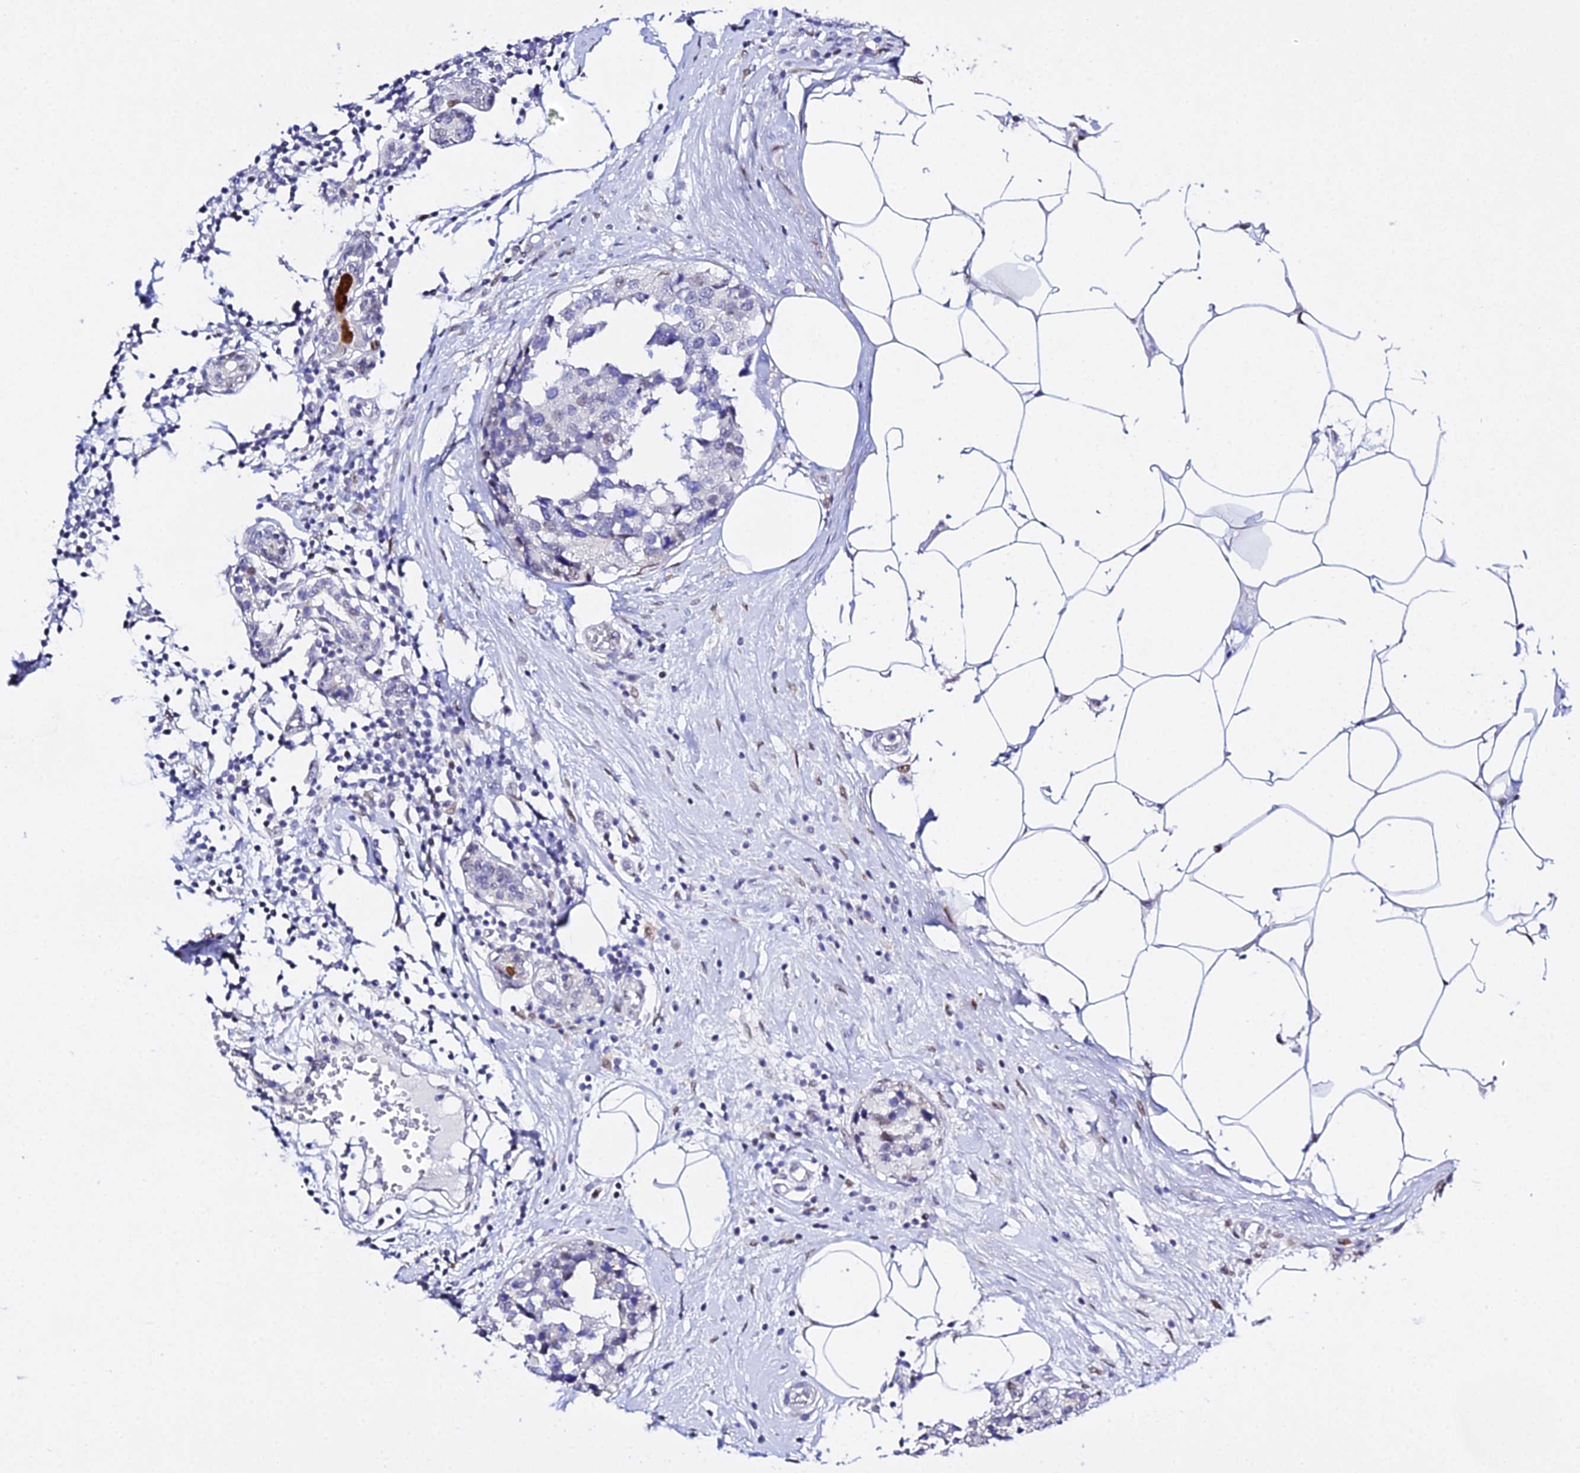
{"staining": {"intensity": "negative", "quantity": "none", "location": "none"}, "tissue": "breast cancer", "cell_type": "Tumor cells", "image_type": "cancer", "snomed": [{"axis": "morphology", "description": "Lobular carcinoma"}, {"axis": "topography", "description": "Breast"}], "caption": "A photomicrograph of lobular carcinoma (breast) stained for a protein exhibits no brown staining in tumor cells.", "gene": "POFUT2", "patient": {"sex": "female", "age": 59}}